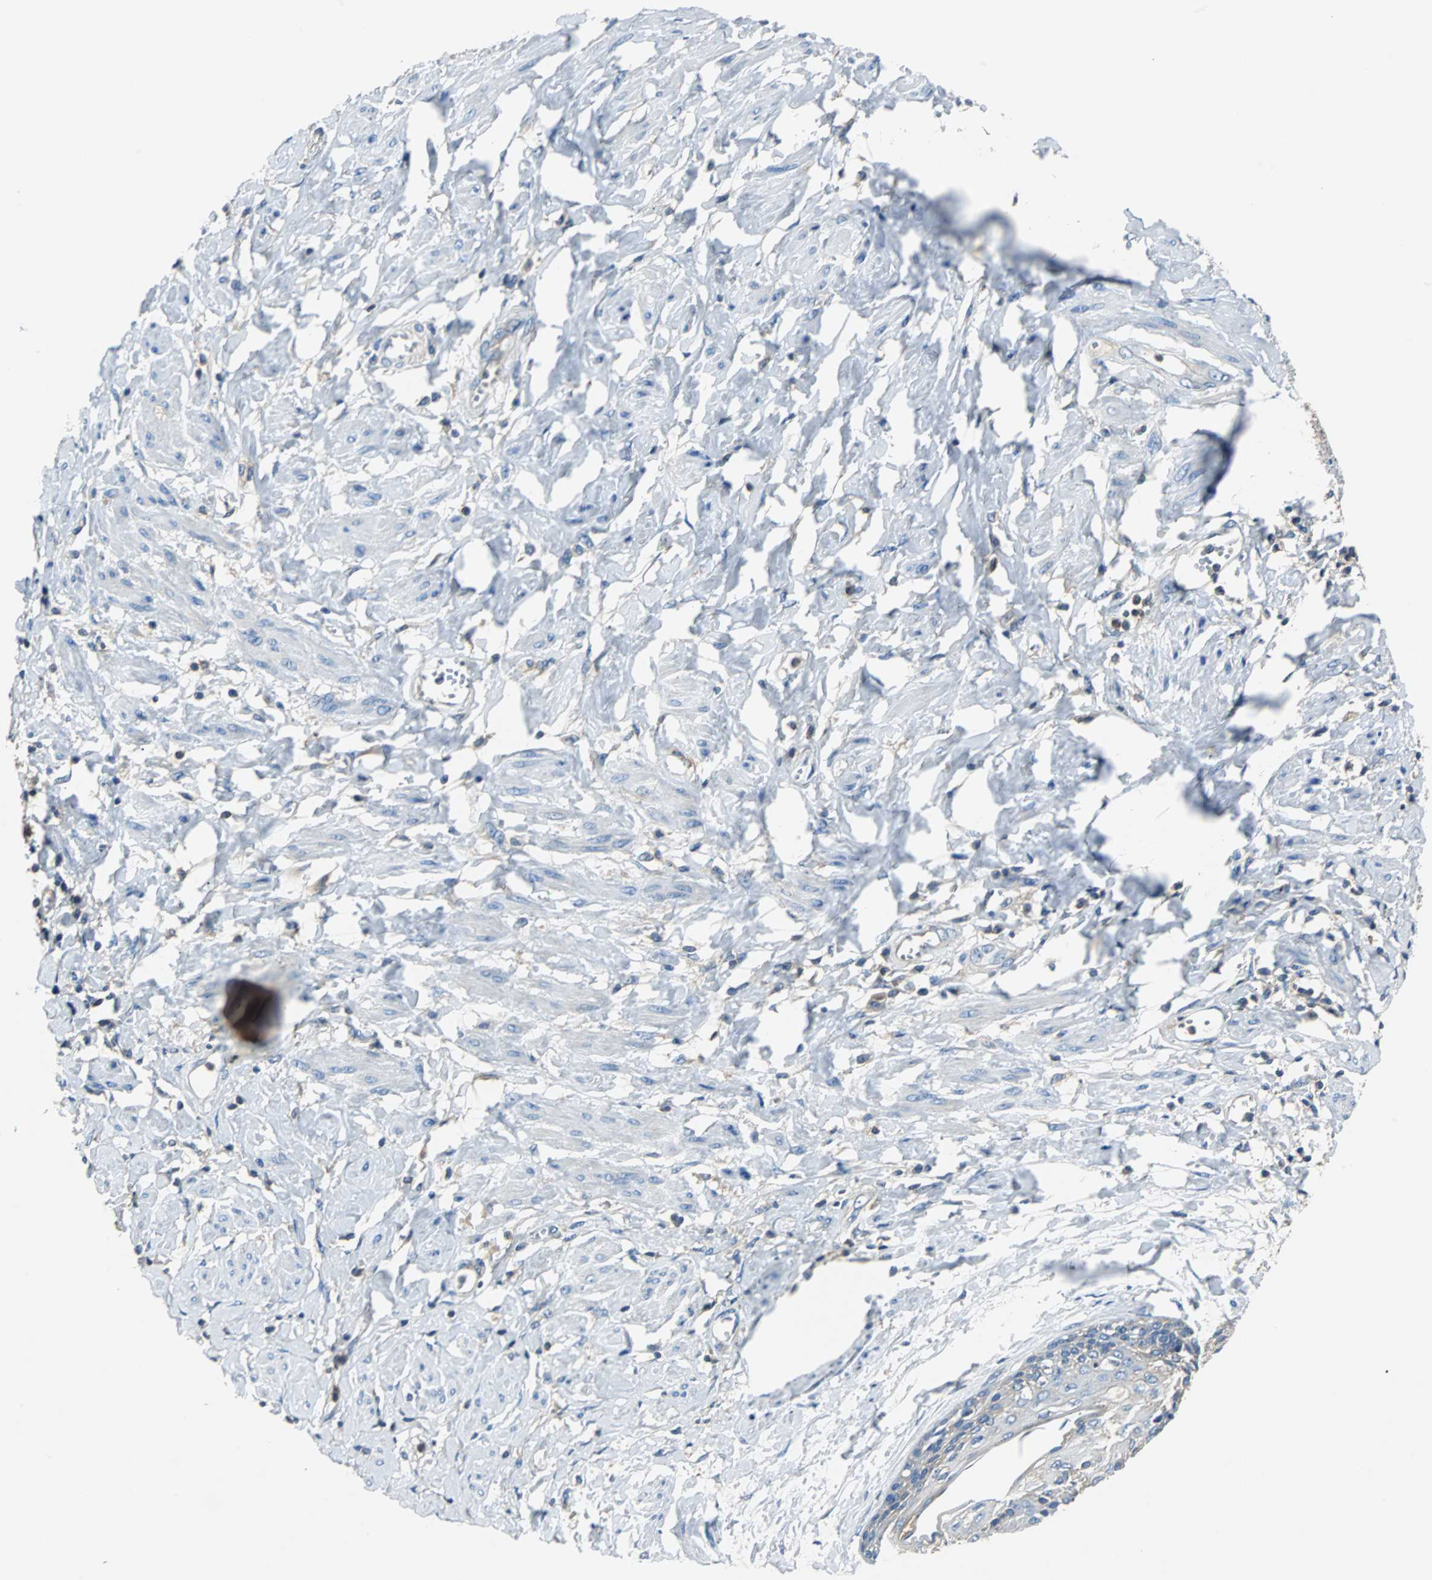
{"staining": {"intensity": "weak", "quantity": ">75%", "location": "cytoplasmic/membranous"}, "tissue": "cervical cancer", "cell_type": "Tumor cells", "image_type": "cancer", "snomed": [{"axis": "morphology", "description": "Squamous cell carcinoma, NOS"}, {"axis": "topography", "description": "Cervix"}], "caption": "Immunohistochemistry (IHC) staining of cervical cancer, which exhibits low levels of weak cytoplasmic/membranous staining in about >75% of tumor cells indicating weak cytoplasmic/membranous protein expression. The staining was performed using DAB (brown) for protein detection and nuclei were counterstained in hematoxylin (blue).", "gene": "TSC22D4", "patient": {"sex": "female", "age": 57}}